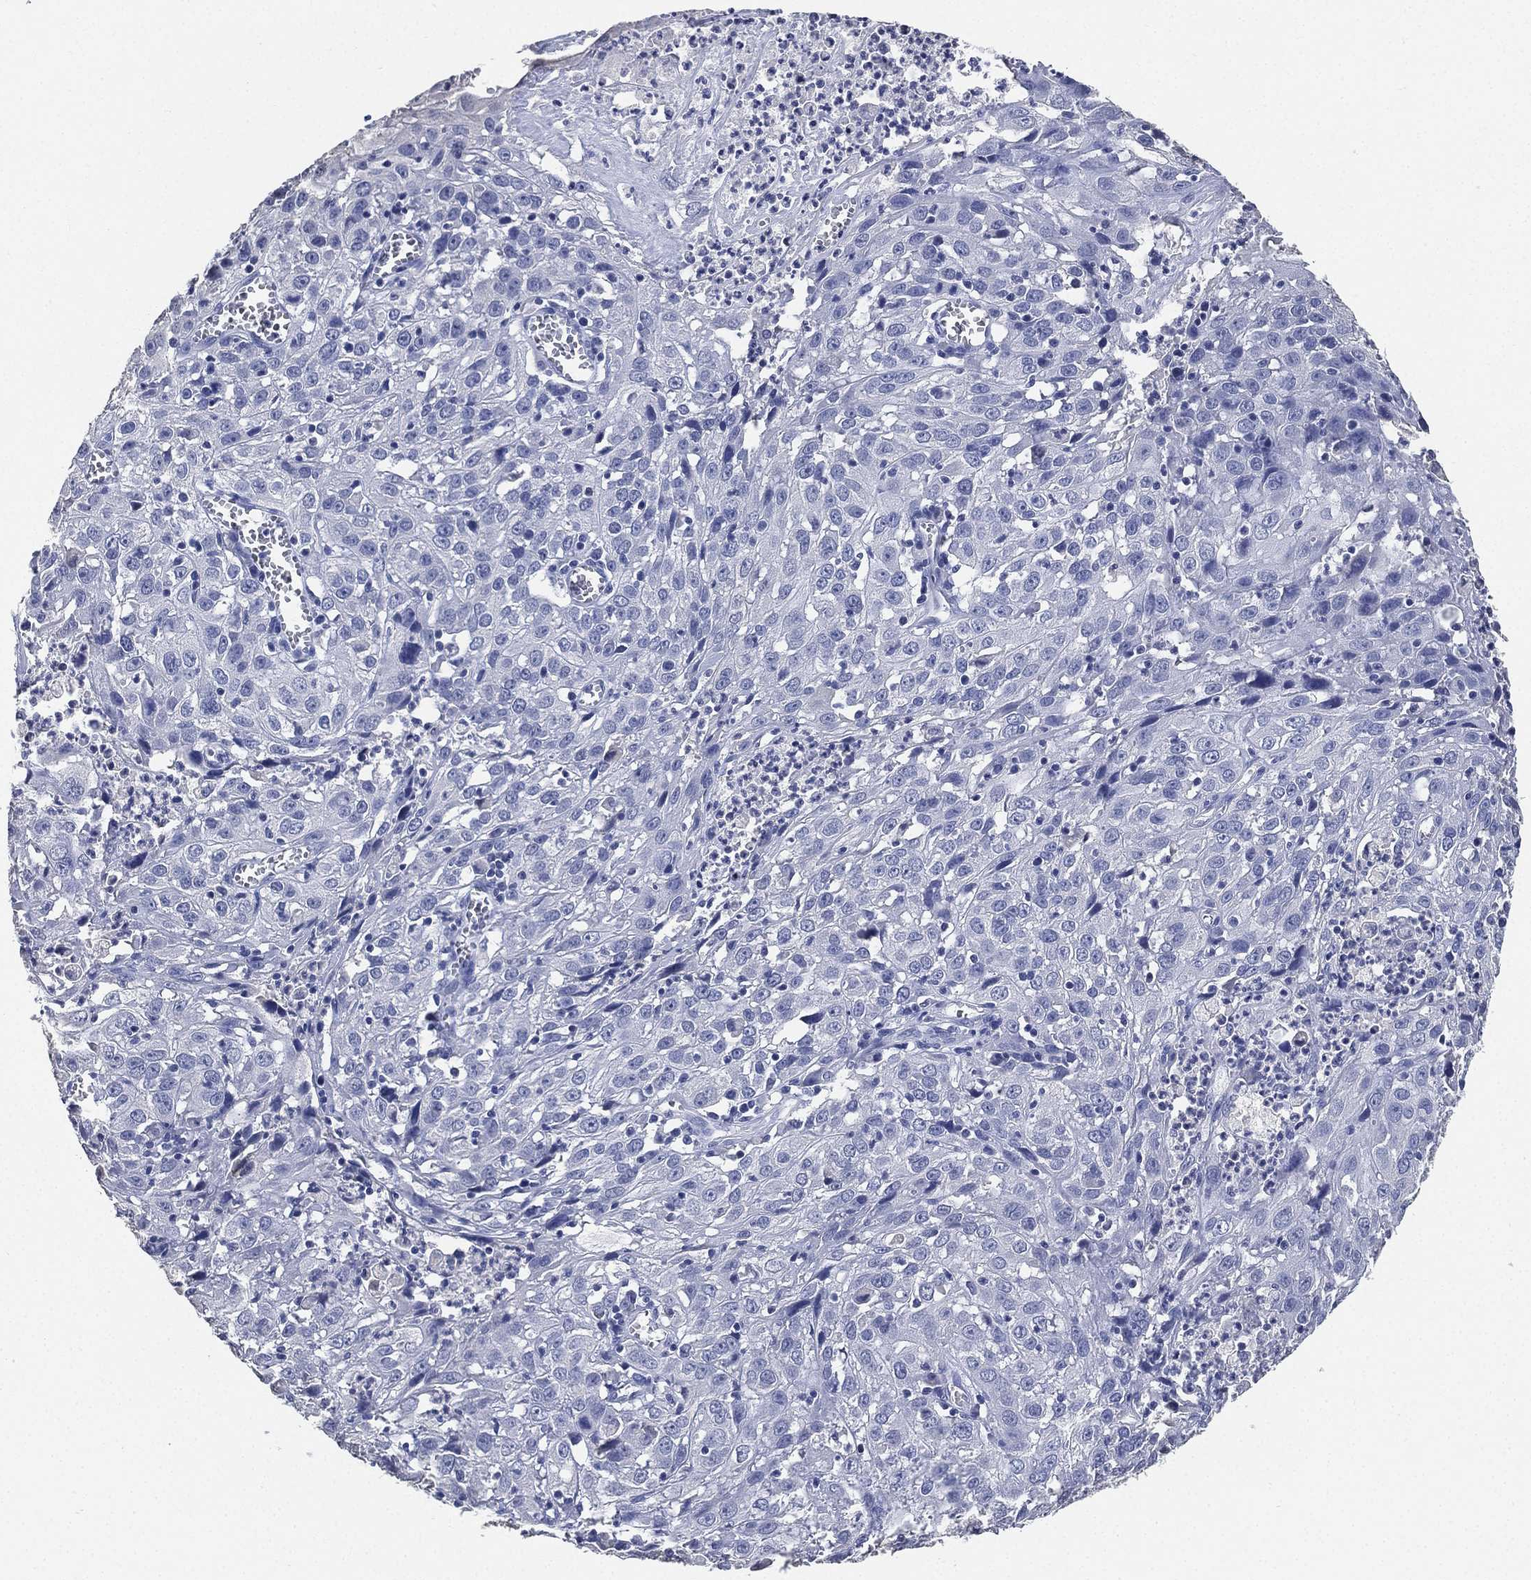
{"staining": {"intensity": "negative", "quantity": "none", "location": "none"}, "tissue": "cervical cancer", "cell_type": "Tumor cells", "image_type": "cancer", "snomed": [{"axis": "morphology", "description": "Squamous cell carcinoma, NOS"}, {"axis": "topography", "description": "Cervix"}], "caption": "A histopathology image of cervical squamous cell carcinoma stained for a protein reveals no brown staining in tumor cells.", "gene": "IYD", "patient": {"sex": "female", "age": 32}}